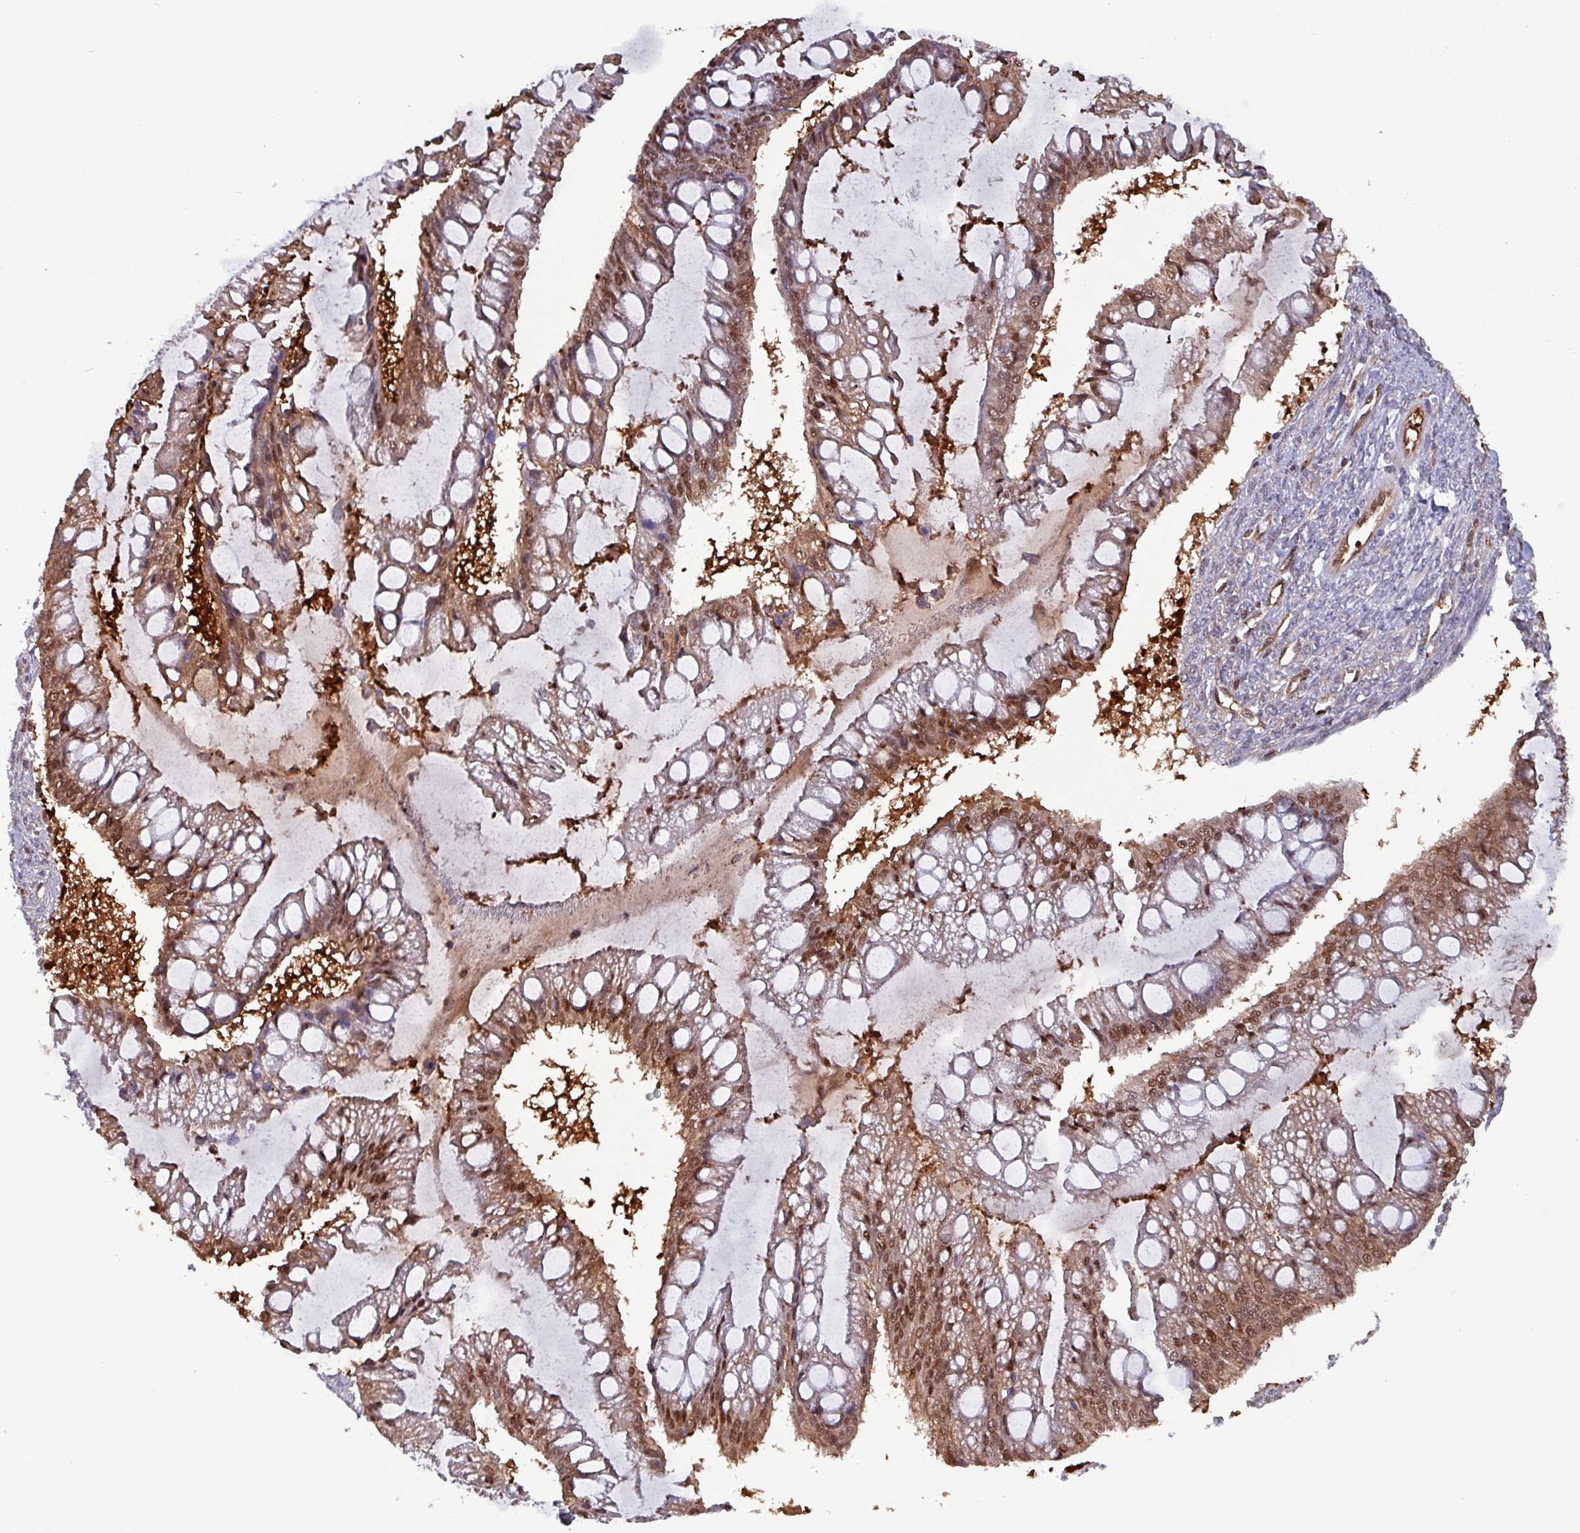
{"staining": {"intensity": "moderate", "quantity": ">75%", "location": "cytoplasmic/membranous,nuclear"}, "tissue": "ovarian cancer", "cell_type": "Tumor cells", "image_type": "cancer", "snomed": [{"axis": "morphology", "description": "Cystadenocarcinoma, mucinous, NOS"}, {"axis": "topography", "description": "Ovary"}], "caption": "This is an image of IHC staining of ovarian mucinous cystadenocarcinoma, which shows moderate expression in the cytoplasmic/membranous and nuclear of tumor cells.", "gene": "PSMB8", "patient": {"sex": "female", "age": 73}}